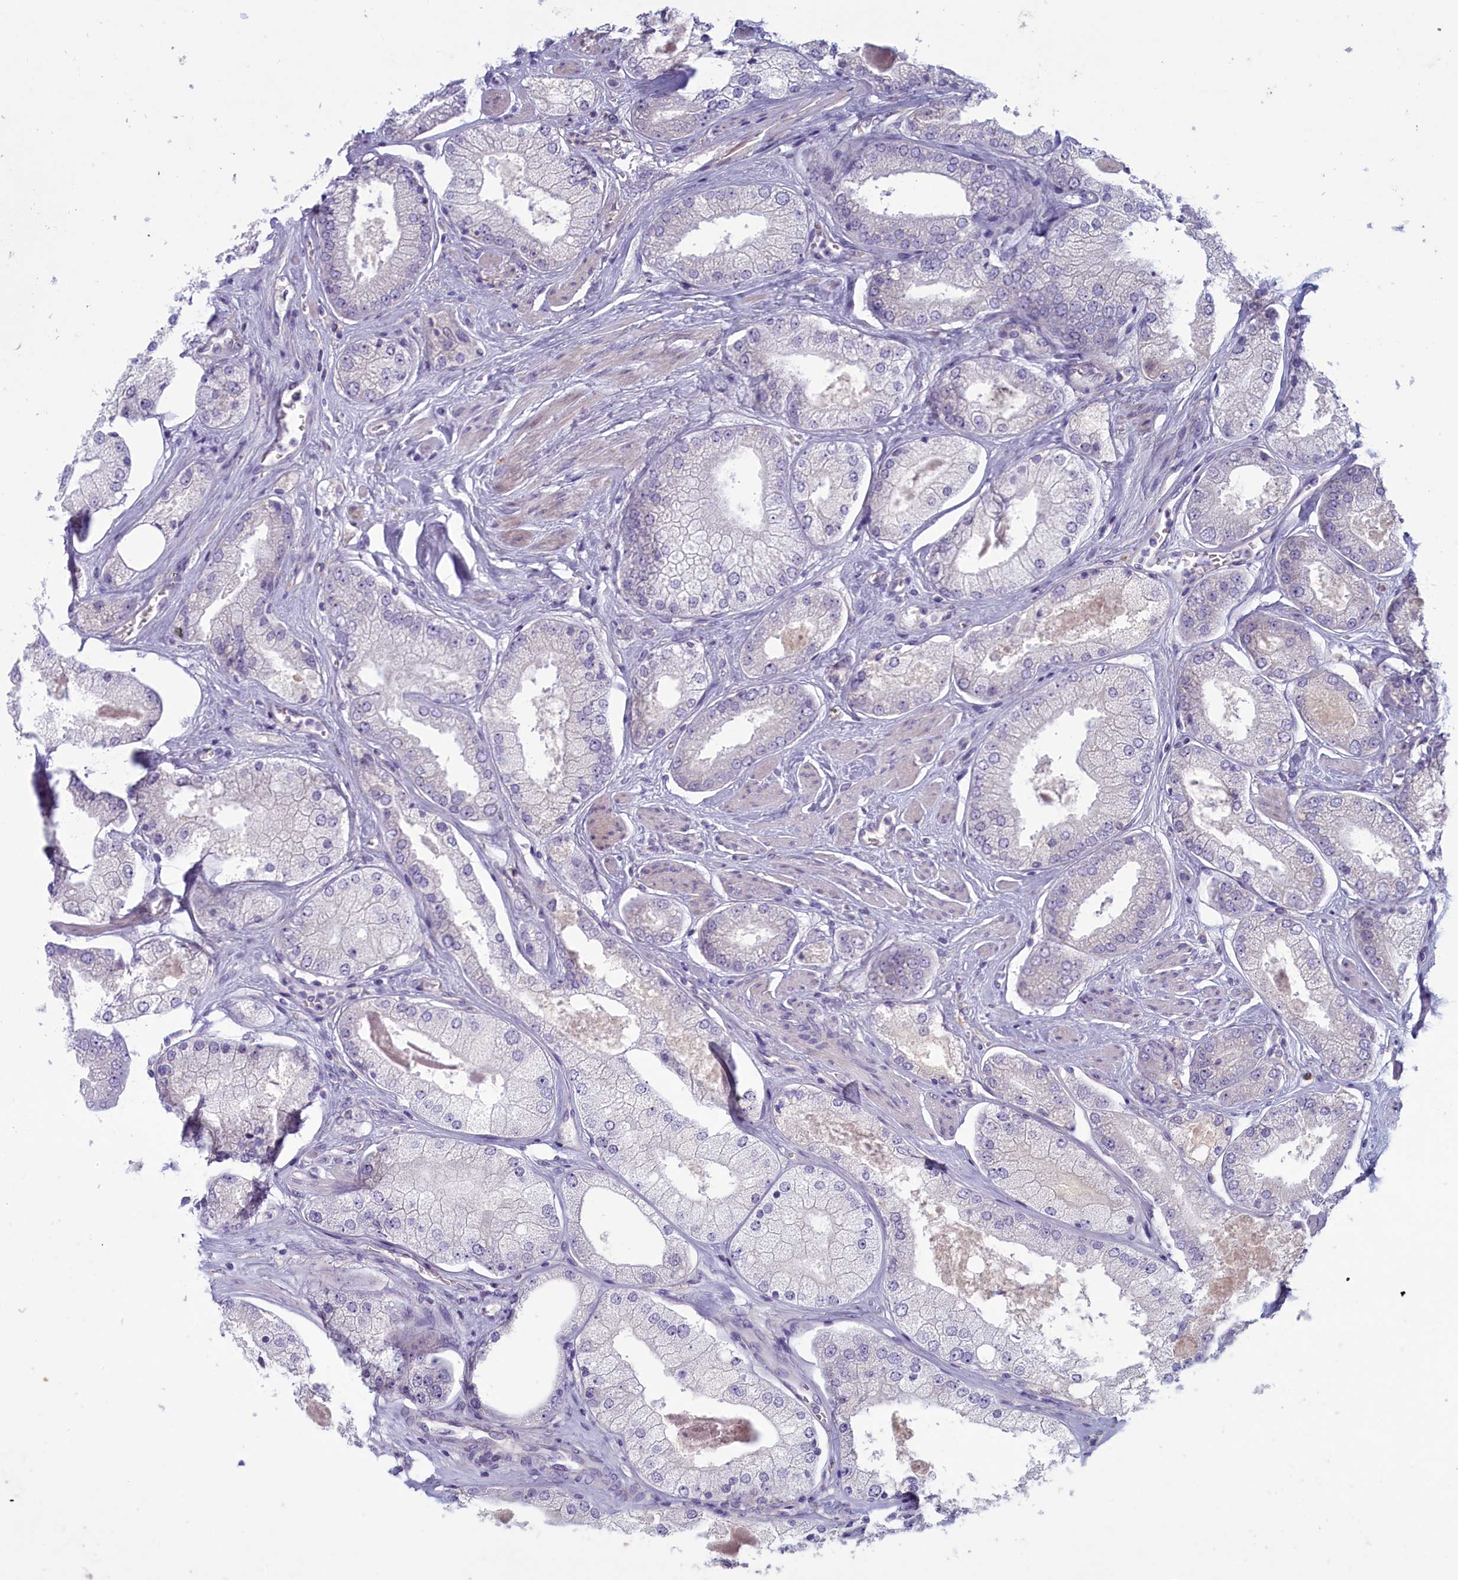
{"staining": {"intensity": "negative", "quantity": "none", "location": "none"}, "tissue": "prostate cancer", "cell_type": "Tumor cells", "image_type": "cancer", "snomed": [{"axis": "morphology", "description": "Adenocarcinoma, High grade"}, {"axis": "topography", "description": "Prostate"}], "caption": "High-grade adenocarcinoma (prostate) was stained to show a protein in brown. There is no significant staining in tumor cells.", "gene": "PLEKHG6", "patient": {"sex": "male", "age": 58}}